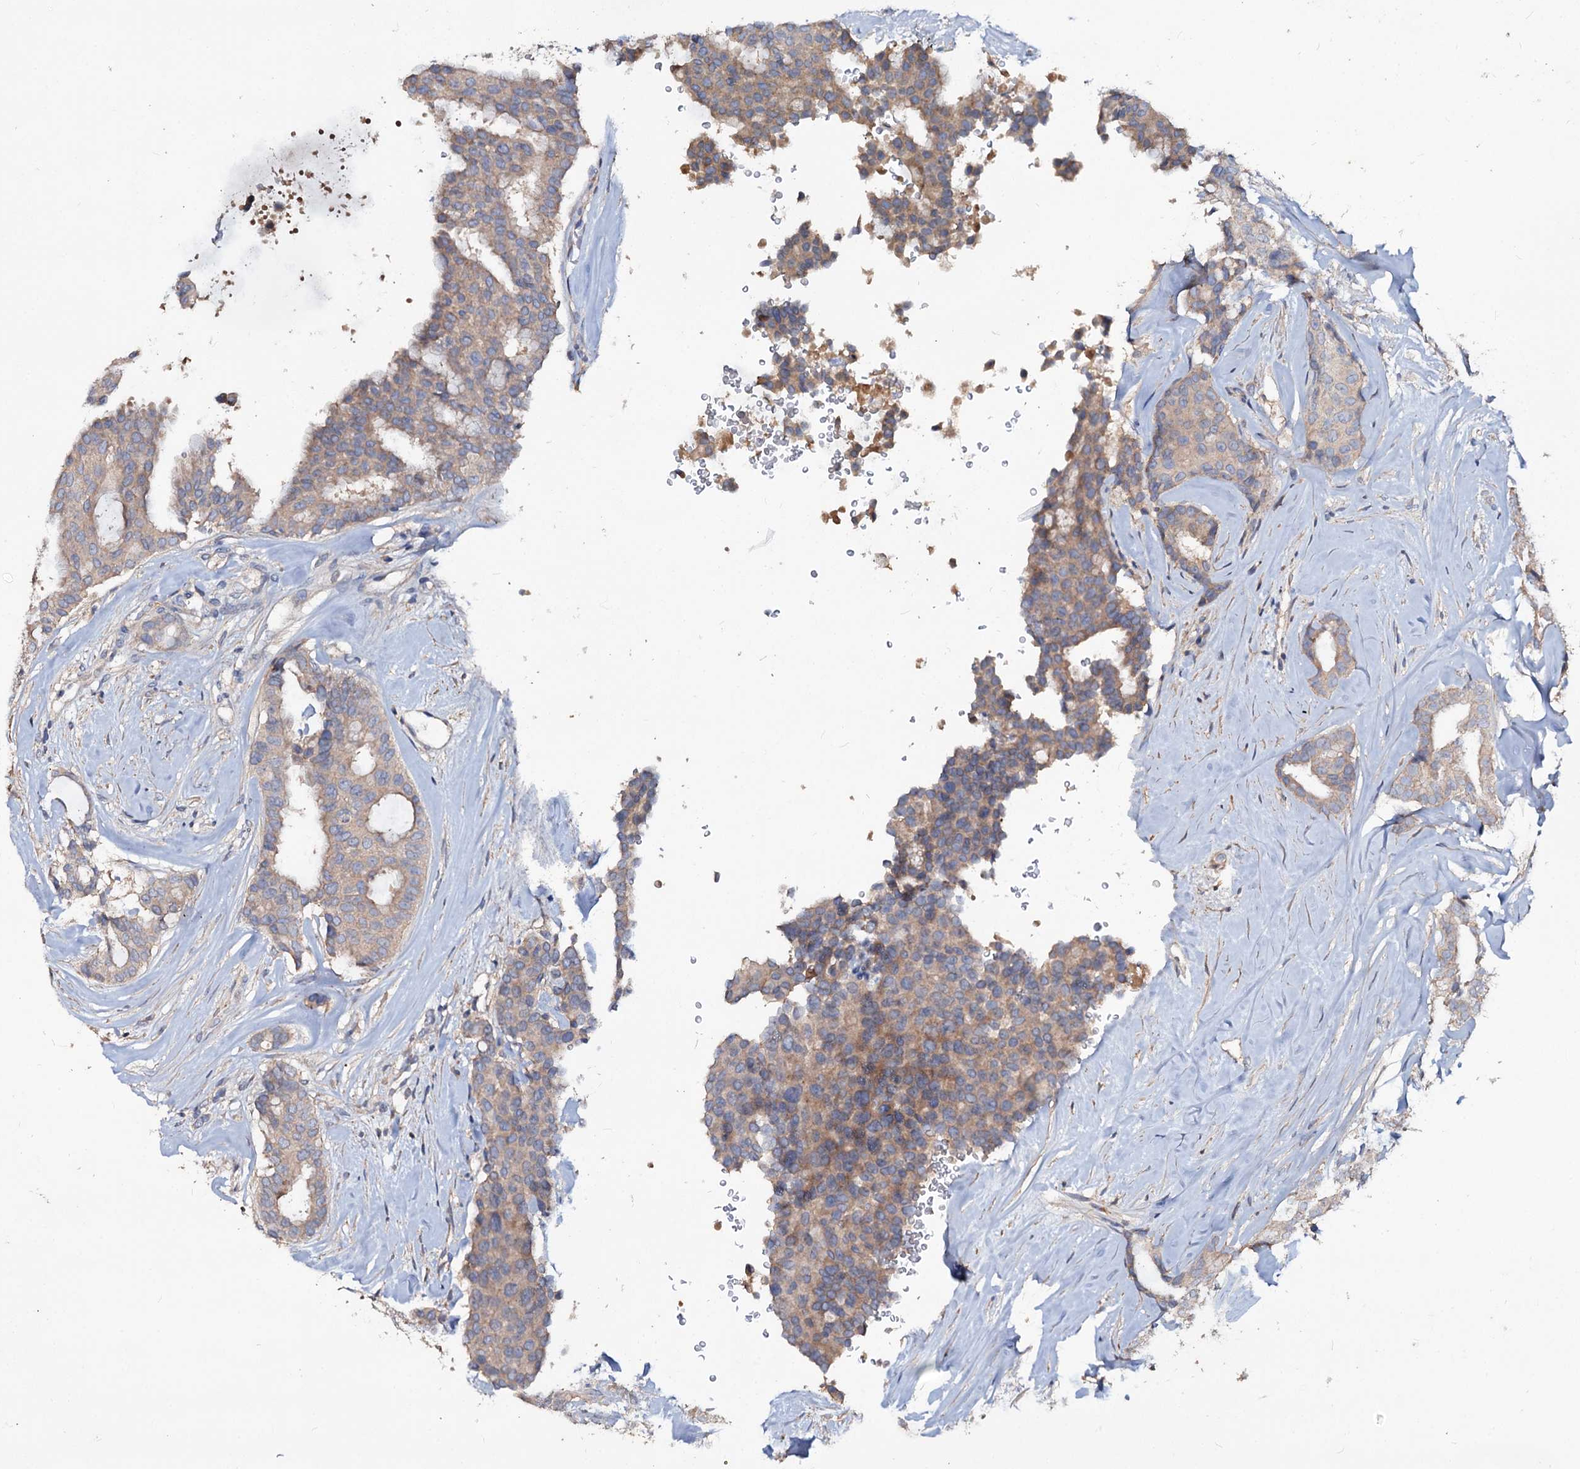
{"staining": {"intensity": "moderate", "quantity": "<25%", "location": "cytoplasmic/membranous"}, "tissue": "breast cancer", "cell_type": "Tumor cells", "image_type": "cancer", "snomed": [{"axis": "morphology", "description": "Duct carcinoma"}, {"axis": "topography", "description": "Breast"}], "caption": "DAB (3,3'-diaminobenzidine) immunohistochemical staining of human breast infiltrating ductal carcinoma displays moderate cytoplasmic/membranous protein positivity in about <25% of tumor cells.", "gene": "ACY3", "patient": {"sex": "female", "age": 75}}